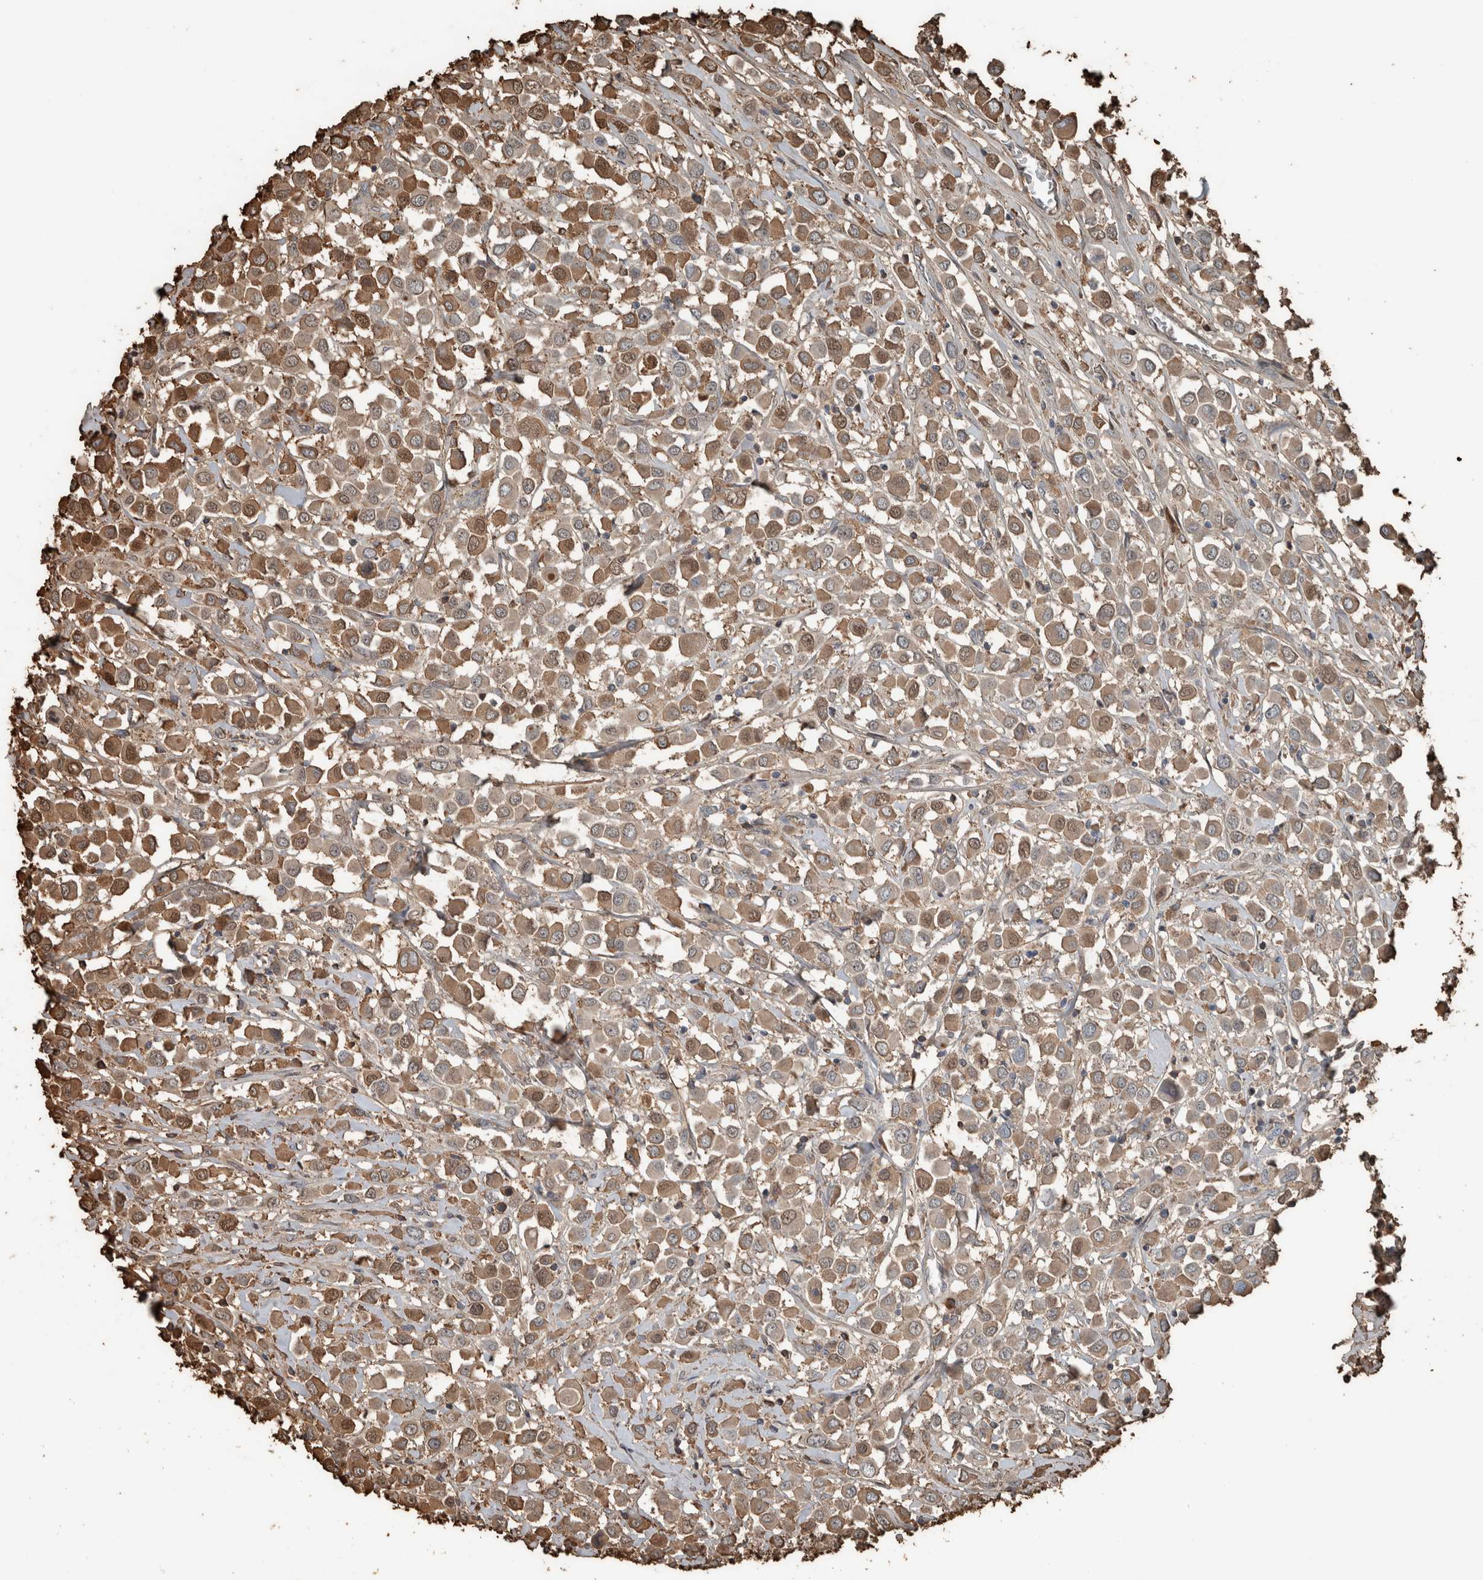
{"staining": {"intensity": "moderate", "quantity": "25%-75%", "location": "cytoplasmic/membranous"}, "tissue": "breast cancer", "cell_type": "Tumor cells", "image_type": "cancer", "snomed": [{"axis": "morphology", "description": "Duct carcinoma"}, {"axis": "topography", "description": "Breast"}], "caption": "Breast infiltrating ductal carcinoma stained with a brown dye shows moderate cytoplasmic/membranous positive staining in approximately 25%-75% of tumor cells.", "gene": "USP34", "patient": {"sex": "female", "age": 61}}